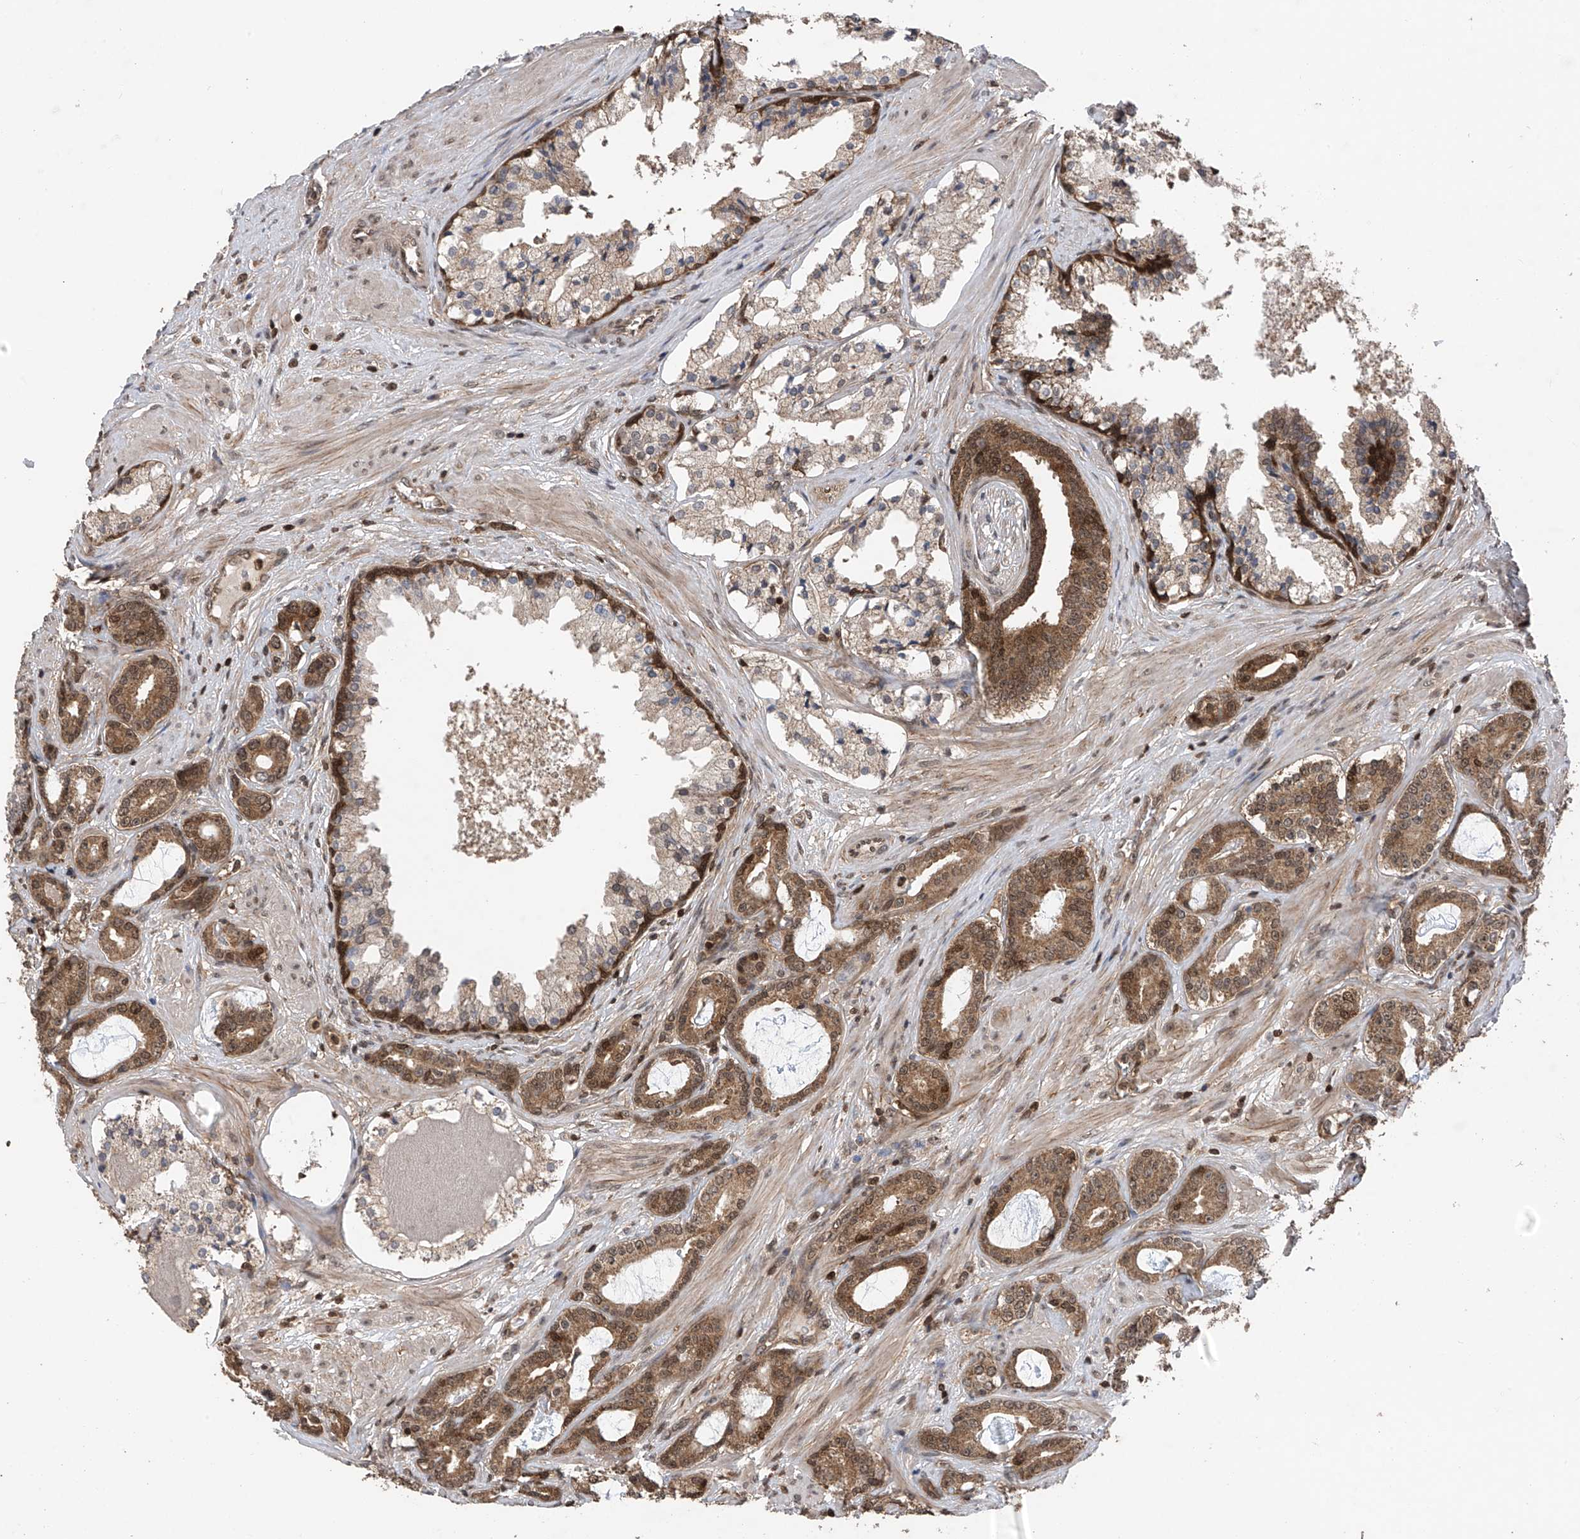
{"staining": {"intensity": "moderate", "quantity": ">75%", "location": "cytoplasmic/membranous,nuclear"}, "tissue": "prostate cancer", "cell_type": "Tumor cells", "image_type": "cancer", "snomed": [{"axis": "morphology", "description": "Adenocarcinoma, High grade"}, {"axis": "topography", "description": "Prostate"}], "caption": "Prostate high-grade adenocarcinoma stained with DAB (3,3'-diaminobenzidine) immunohistochemistry (IHC) exhibits medium levels of moderate cytoplasmic/membranous and nuclear positivity in about >75% of tumor cells.", "gene": "DNAJC9", "patient": {"sex": "male", "age": 58}}